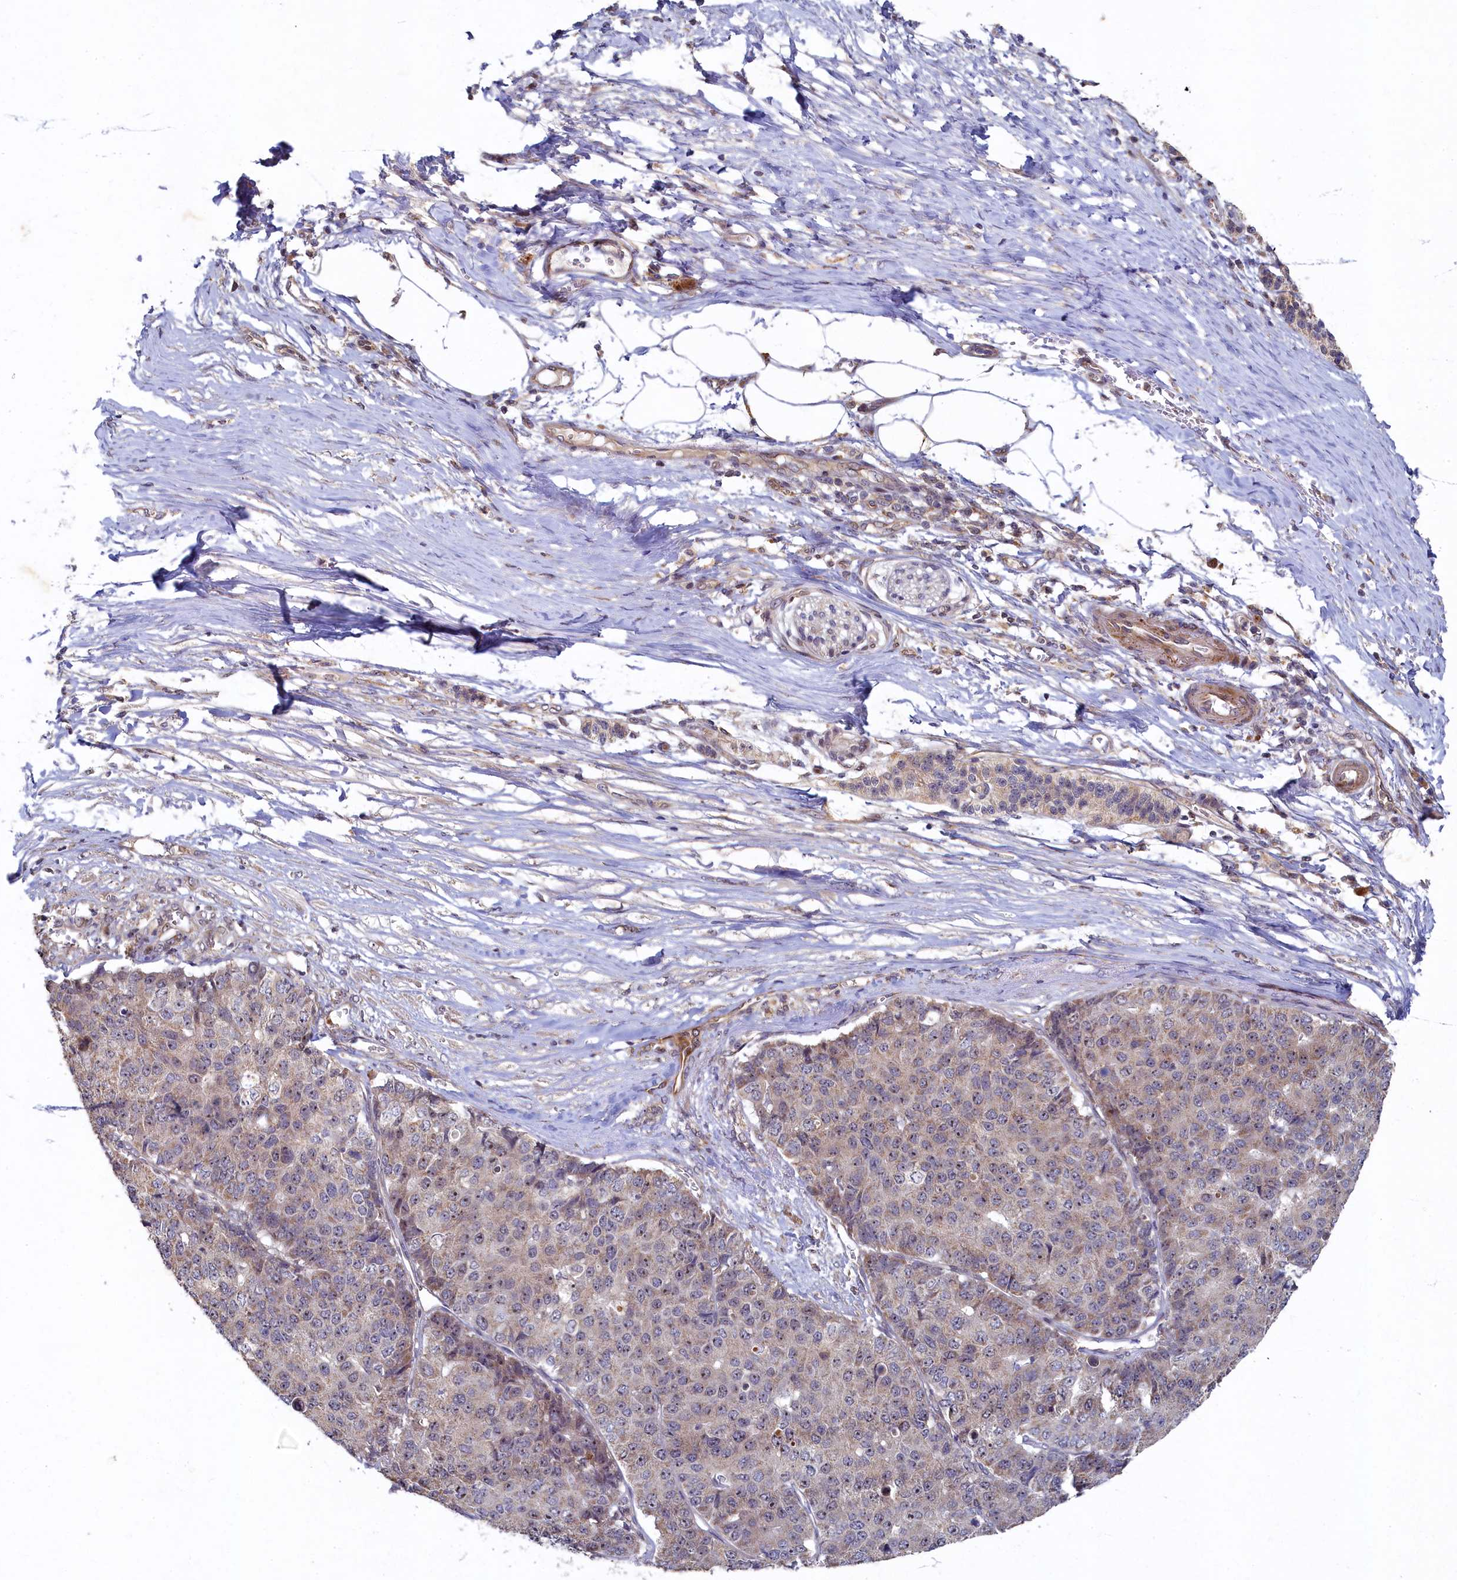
{"staining": {"intensity": "weak", "quantity": "25%-75%", "location": "cytoplasmic/membranous,nuclear"}, "tissue": "pancreatic cancer", "cell_type": "Tumor cells", "image_type": "cancer", "snomed": [{"axis": "morphology", "description": "Adenocarcinoma, NOS"}, {"axis": "topography", "description": "Pancreas"}], "caption": "IHC image of adenocarcinoma (pancreatic) stained for a protein (brown), which displays low levels of weak cytoplasmic/membranous and nuclear positivity in approximately 25%-75% of tumor cells.", "gene": "CEP20", "patient": {"sex": "male", "age": 50}}